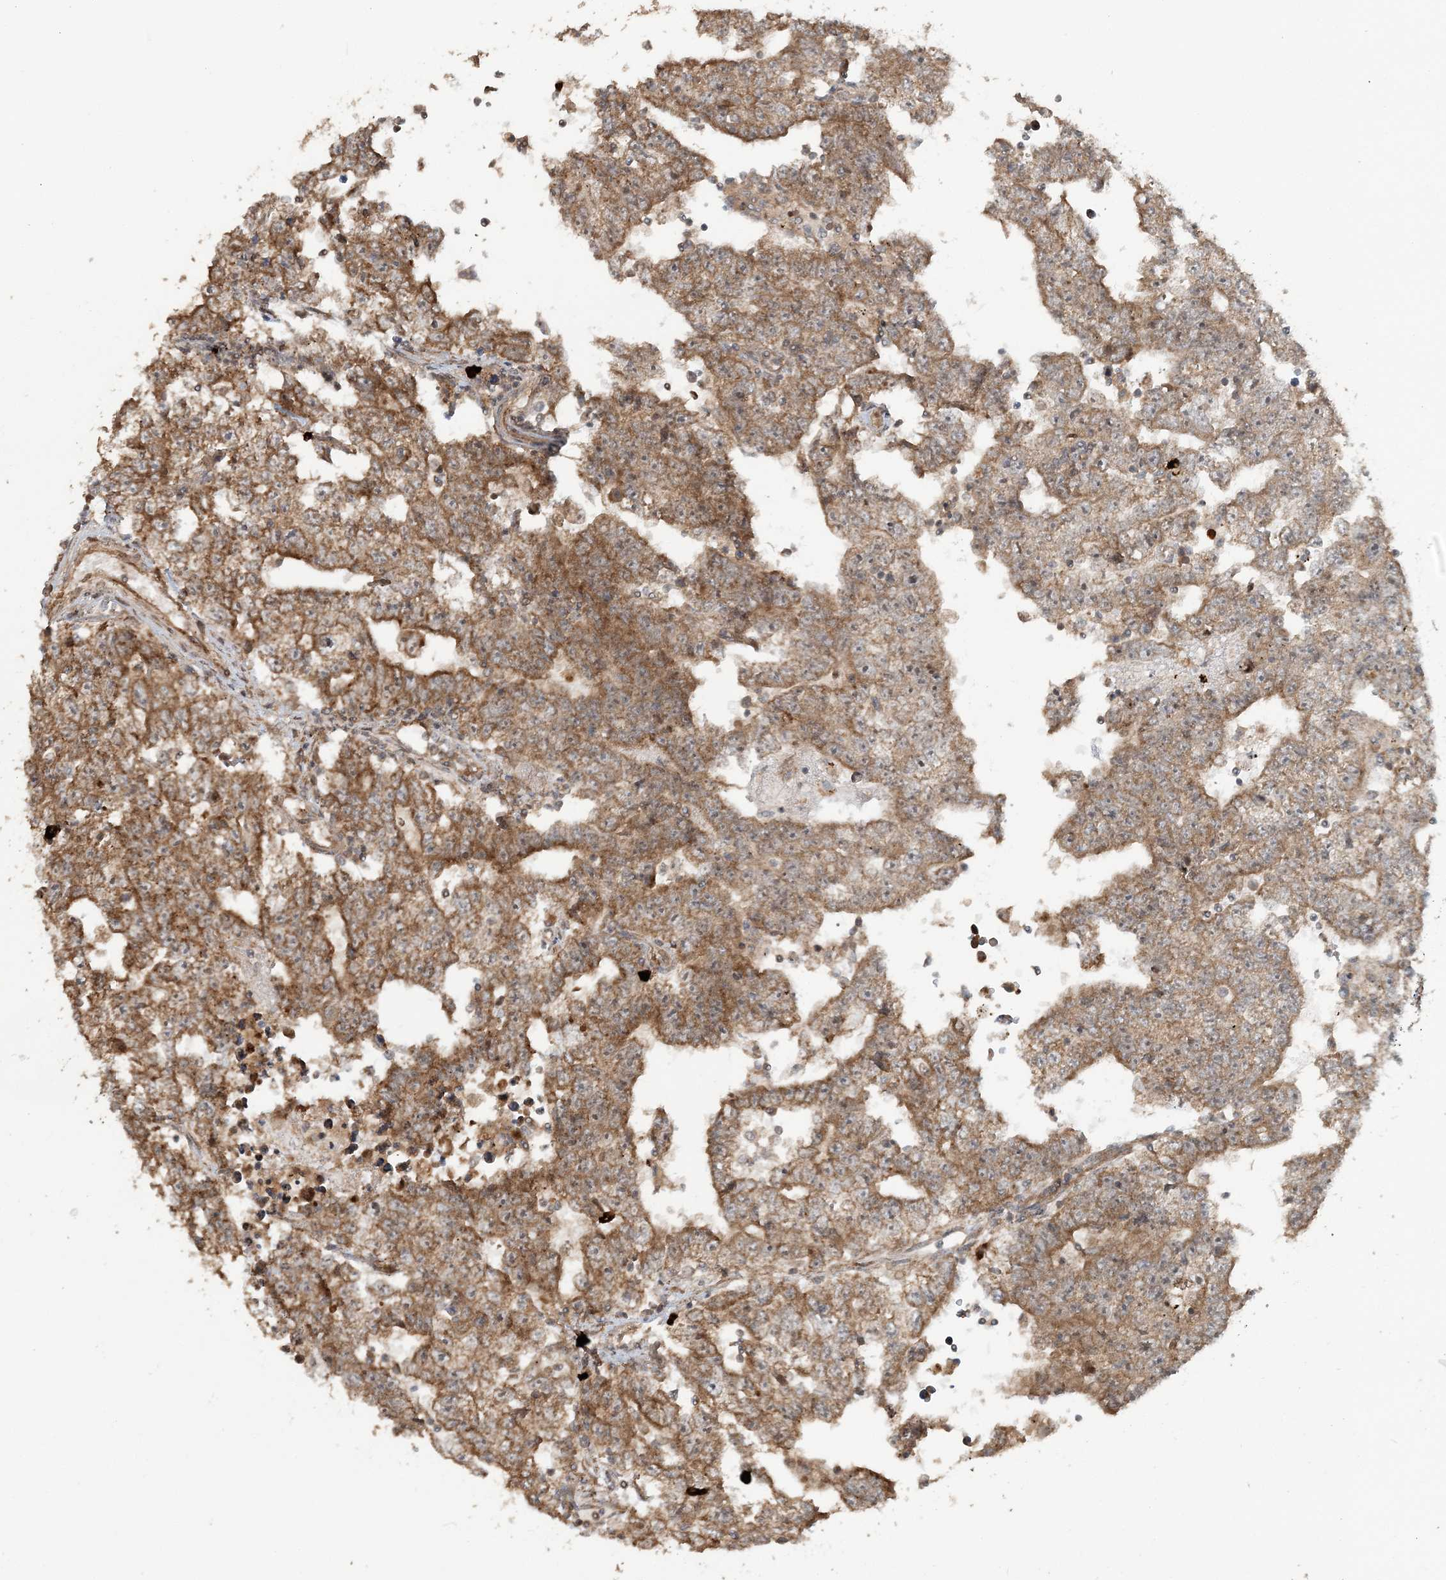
{"staining": {"intensity": "moderate", "quantity": ">75%", "location": "cytoplasmic/membranous"}, "tissue": "testis cancer", "cell_type": "Tumor cells", "image_type": "cancer", "snomed": [{"axis": "morphology", "description": "Carcinoma, Embryonal, NOS"}, {"axis": "topography", "description": "Testis"}], "caption": "The image displays staining of testis embryonal carcinoma, revealing moderate cytoplasmic/membranous protein expression (brown color) within tumor cells.", "gene": "STIM2", "patient": {"sex": "male", "age": 25}}